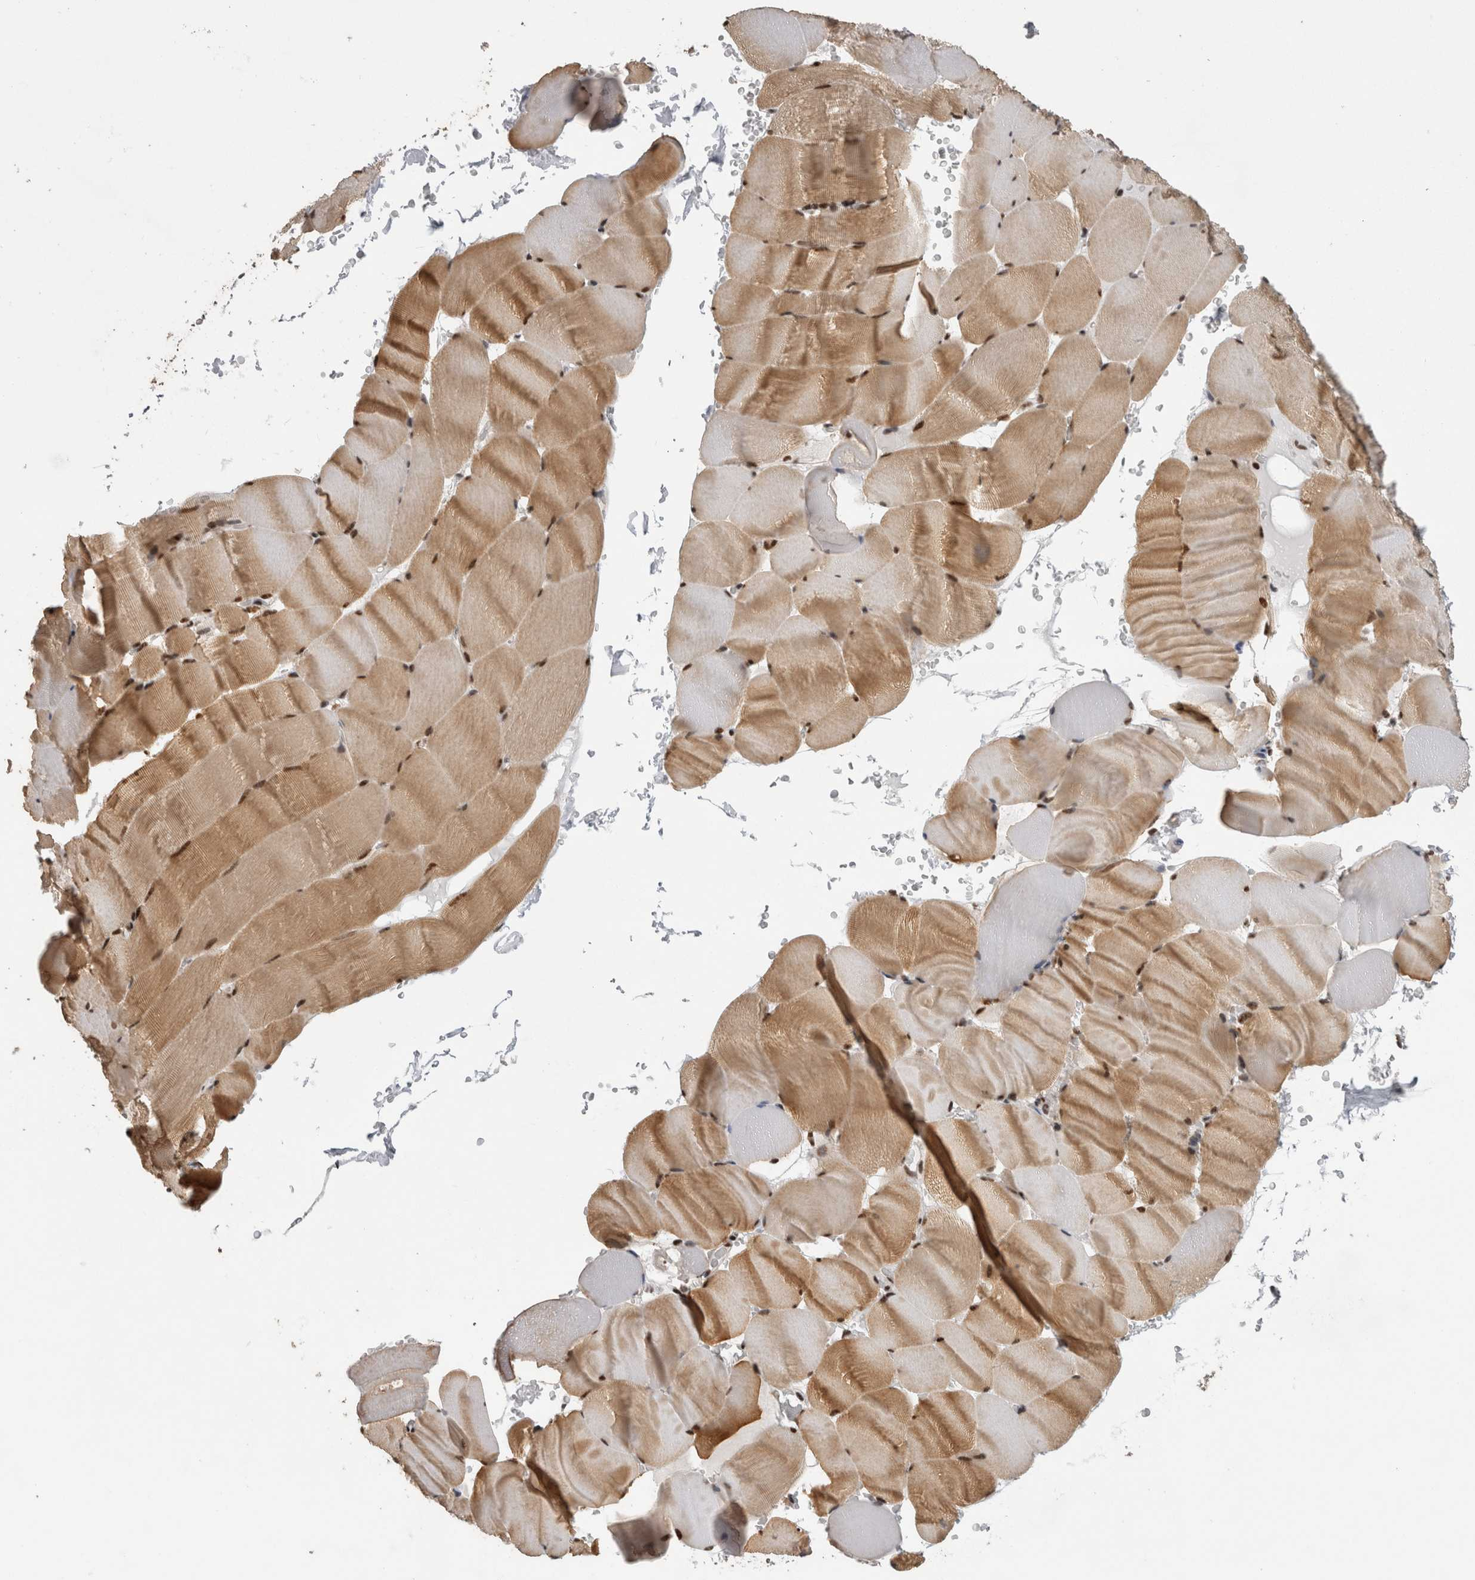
{"staining": {"intensity": "moderate", "quantity": ">75%", "location": "cytoplasmic/membranous,nuclear"}, "tissue": "skeletal muscle", "cell_type": "Myocytes", "image_type": "normal", "snomed": [{"axis": "morphology", "description": "Normal tissue, NOS"}, {"axis": "topography", "description": "Skeletal muscle"}], "caption": "IHC (DAB (3,3'-diaminobenzidine)) staining of normal human skeletal muscle displays moderate cytoplasmic/membranous,nuclear protein expression in approximately >75% of myocytes. (DAB (3,3'-diaminobenzidine) IHC, brown staining for protein, blue staining for nuclei).", "gene": "CDK11A", "patient": {"sex": "male", "age": 62}}